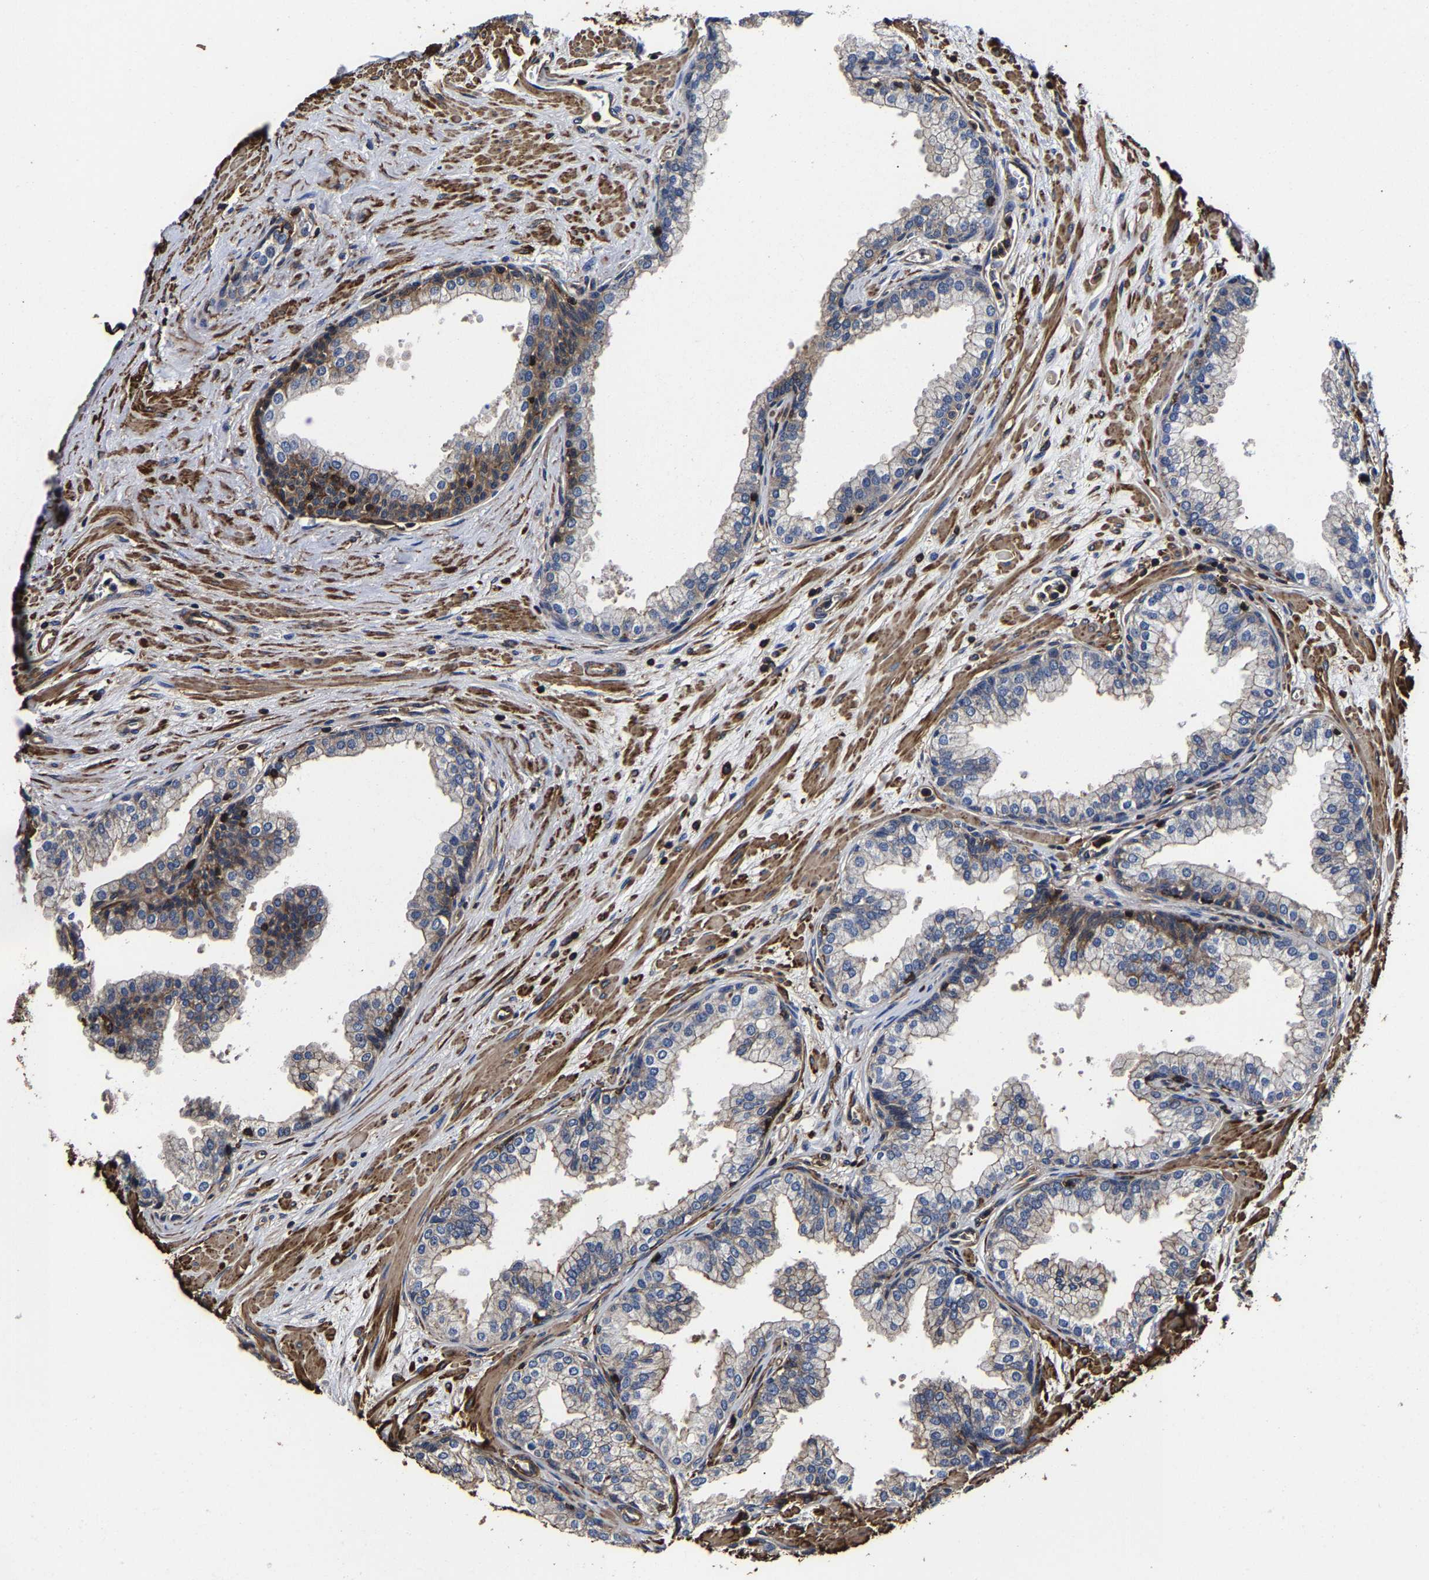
{"staining": {"intensity": "weak", "quantity": "25%-75%", "location": "cytoplasmic/membranous"}, "tissue": "prostate", "cell_type": "Glandular cells", "image_type": "normal", "snomed": [{"axis": "morphology", "description": "Normal tissue, NOS"}, {"axis": "morphology", "description": "Urothelial carcinoma, Low grade"}, {"axis": "topography", "description": "Urinary bladder"}, {"axis": "topography", "description": "Prostate"}], "caption": "Brown immunohistochemical staining in unremarkable prostate reveals weak cytoplasmic/membranous staining in about 25%-75% of glandular cells.", "gene": "SSH3", "patient": {"sex": "male", "age": 60}}